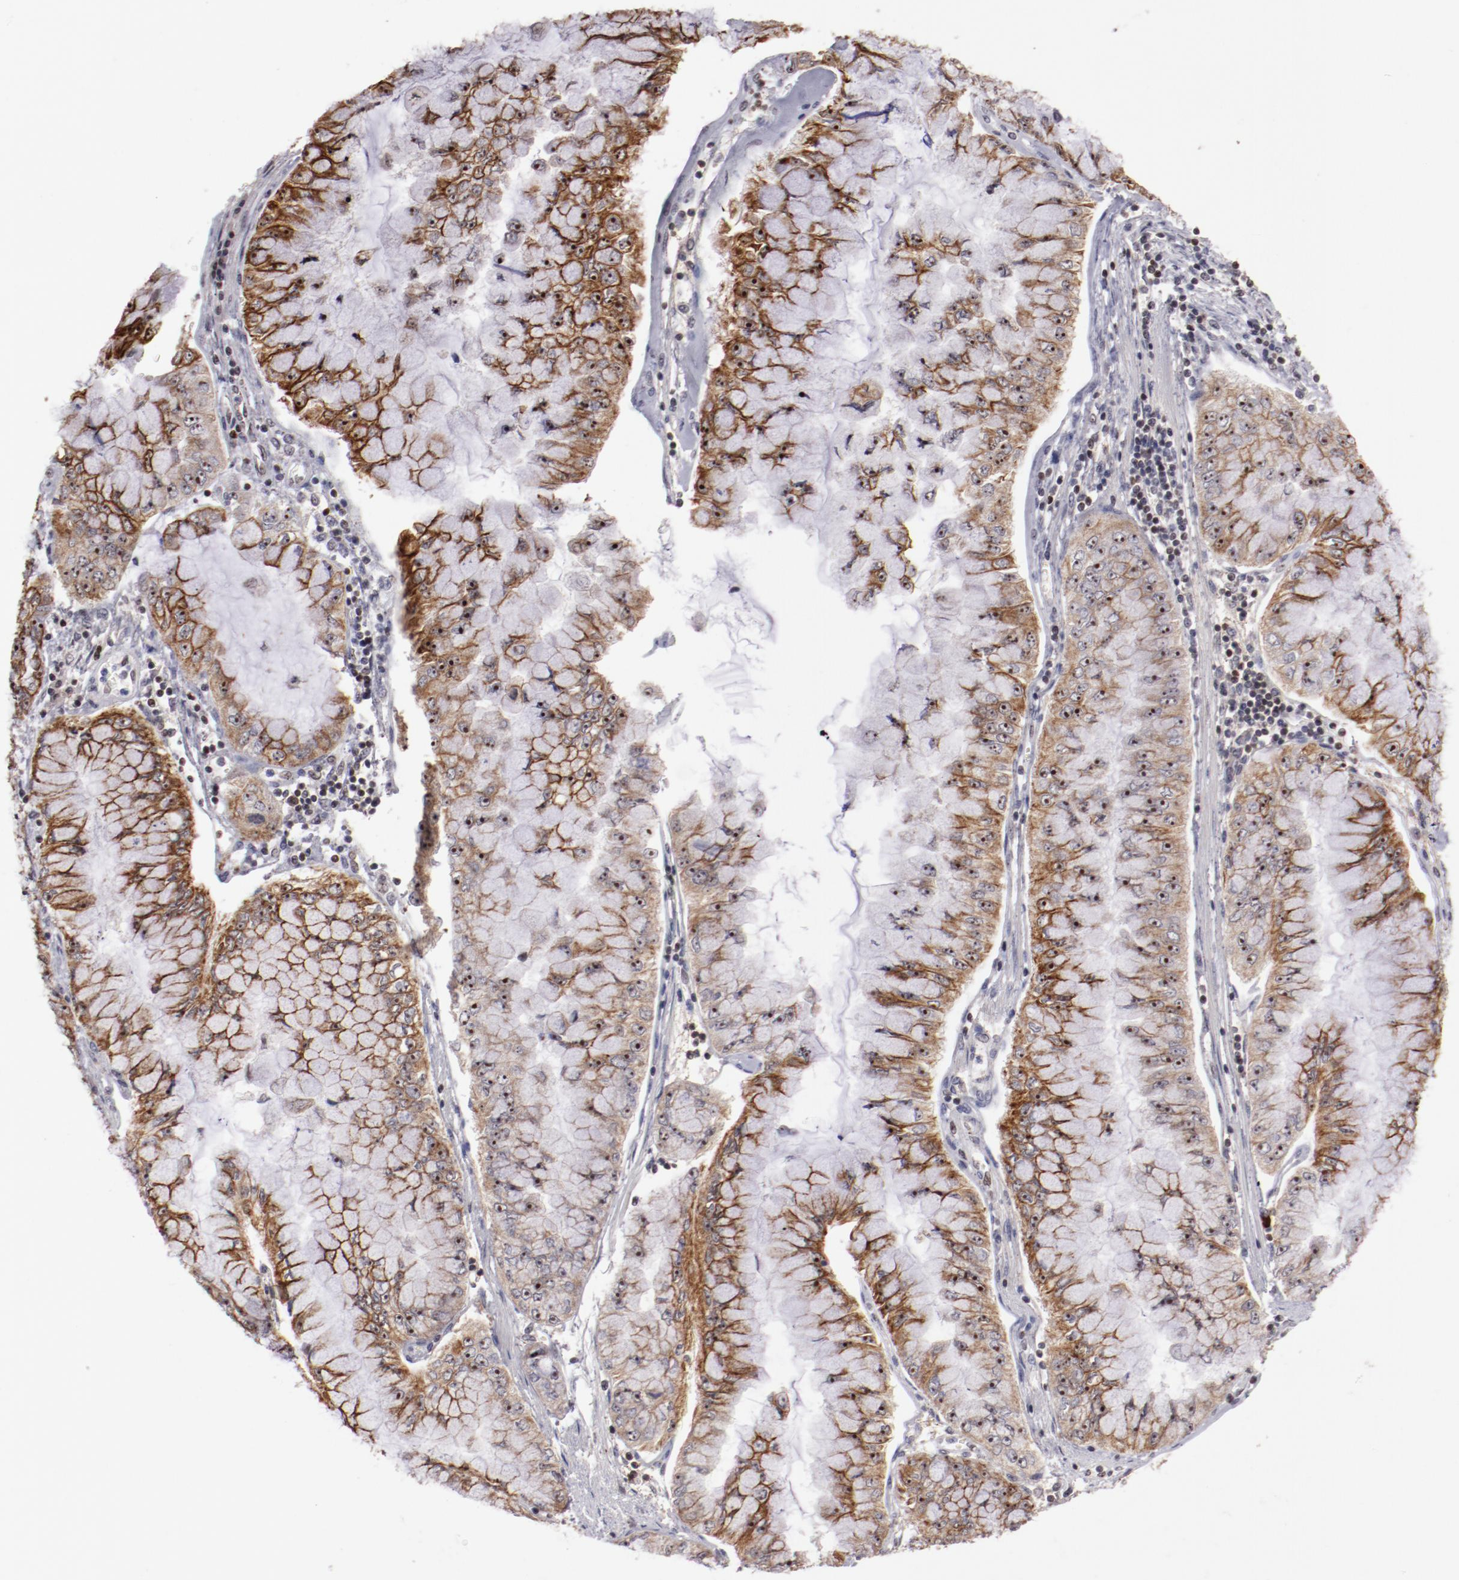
{"staining": {"intensity": "moderate", "quantity": ">75%", "location": "cytoplasmic/membranous,nuclear"}, "tissue": "liver cancer", "cell_type": "Tumor cells", "image_type": "cancer", "snomed": [{"axis": "morphology", "description": "Cholangiocarcinoma"}, {"axis": "topography", "description": "Liver"}], "caption": "The micrograph exhibits immunohistochemical staining of cholangiocarcinoma (liver). There is moderate cytoplasmic/membranous and nuclear expression is identified in about >75% of tumor cells.", "gene": "DDX24", "patient": {"sex": "female", "age": 79}}